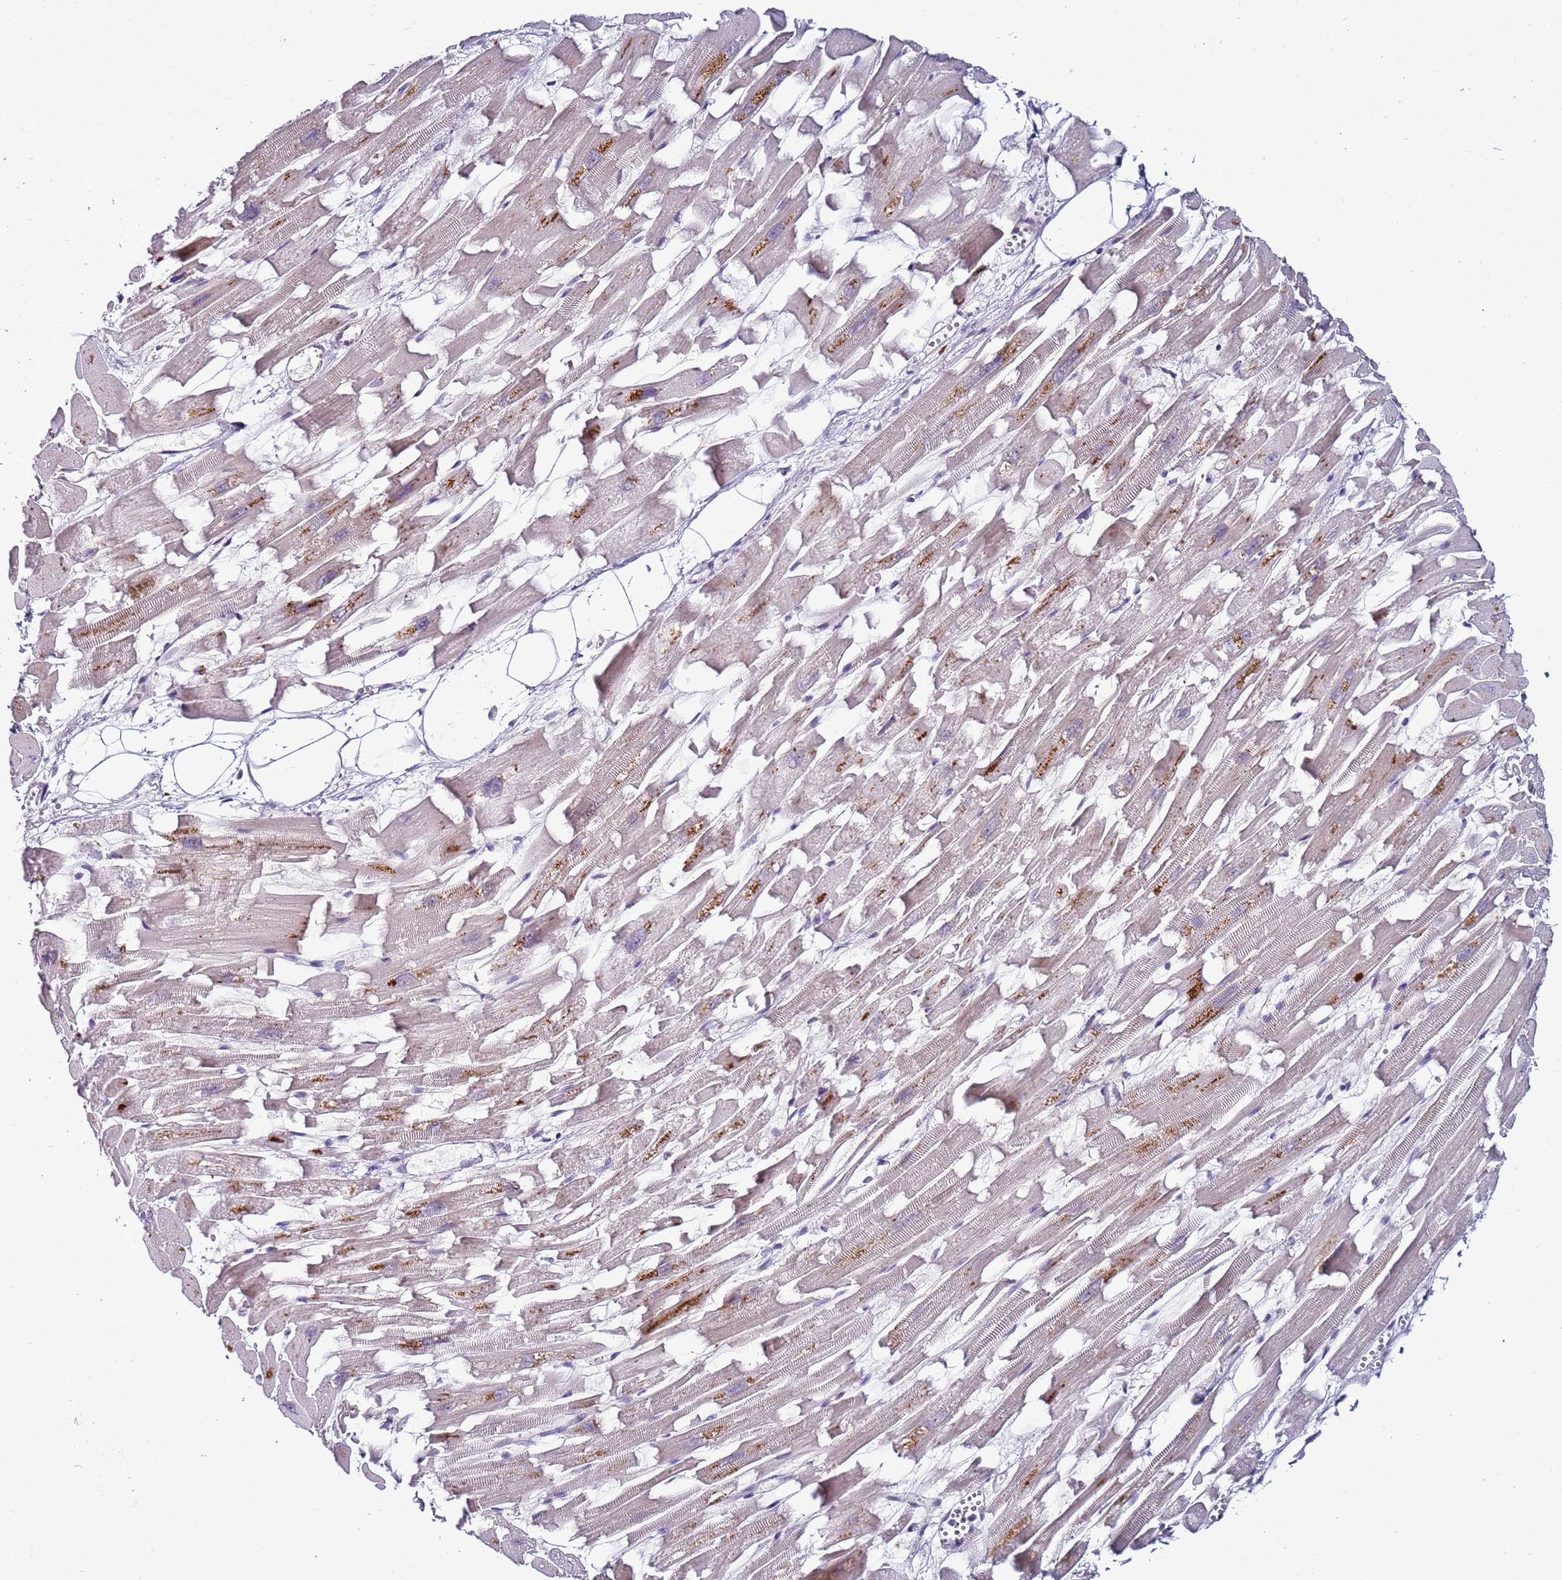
{"staining": {"intensity": "negative", "quantity": "none", "location": "none"}, "tissue": "heart muscle", "cell_type": "Cardiomyocytes", "image_type": "normal", "snomed": [{"axis": "morphology", "description": "Normal tissue, NOS"}, {"axis": "topography", "description": "Heart"}], "caption": "Cardiomyocytes show no significant positivity in benign heart muscle.", "gene": "PSMA7", "patient": {"sex": "female", "age": 64}}